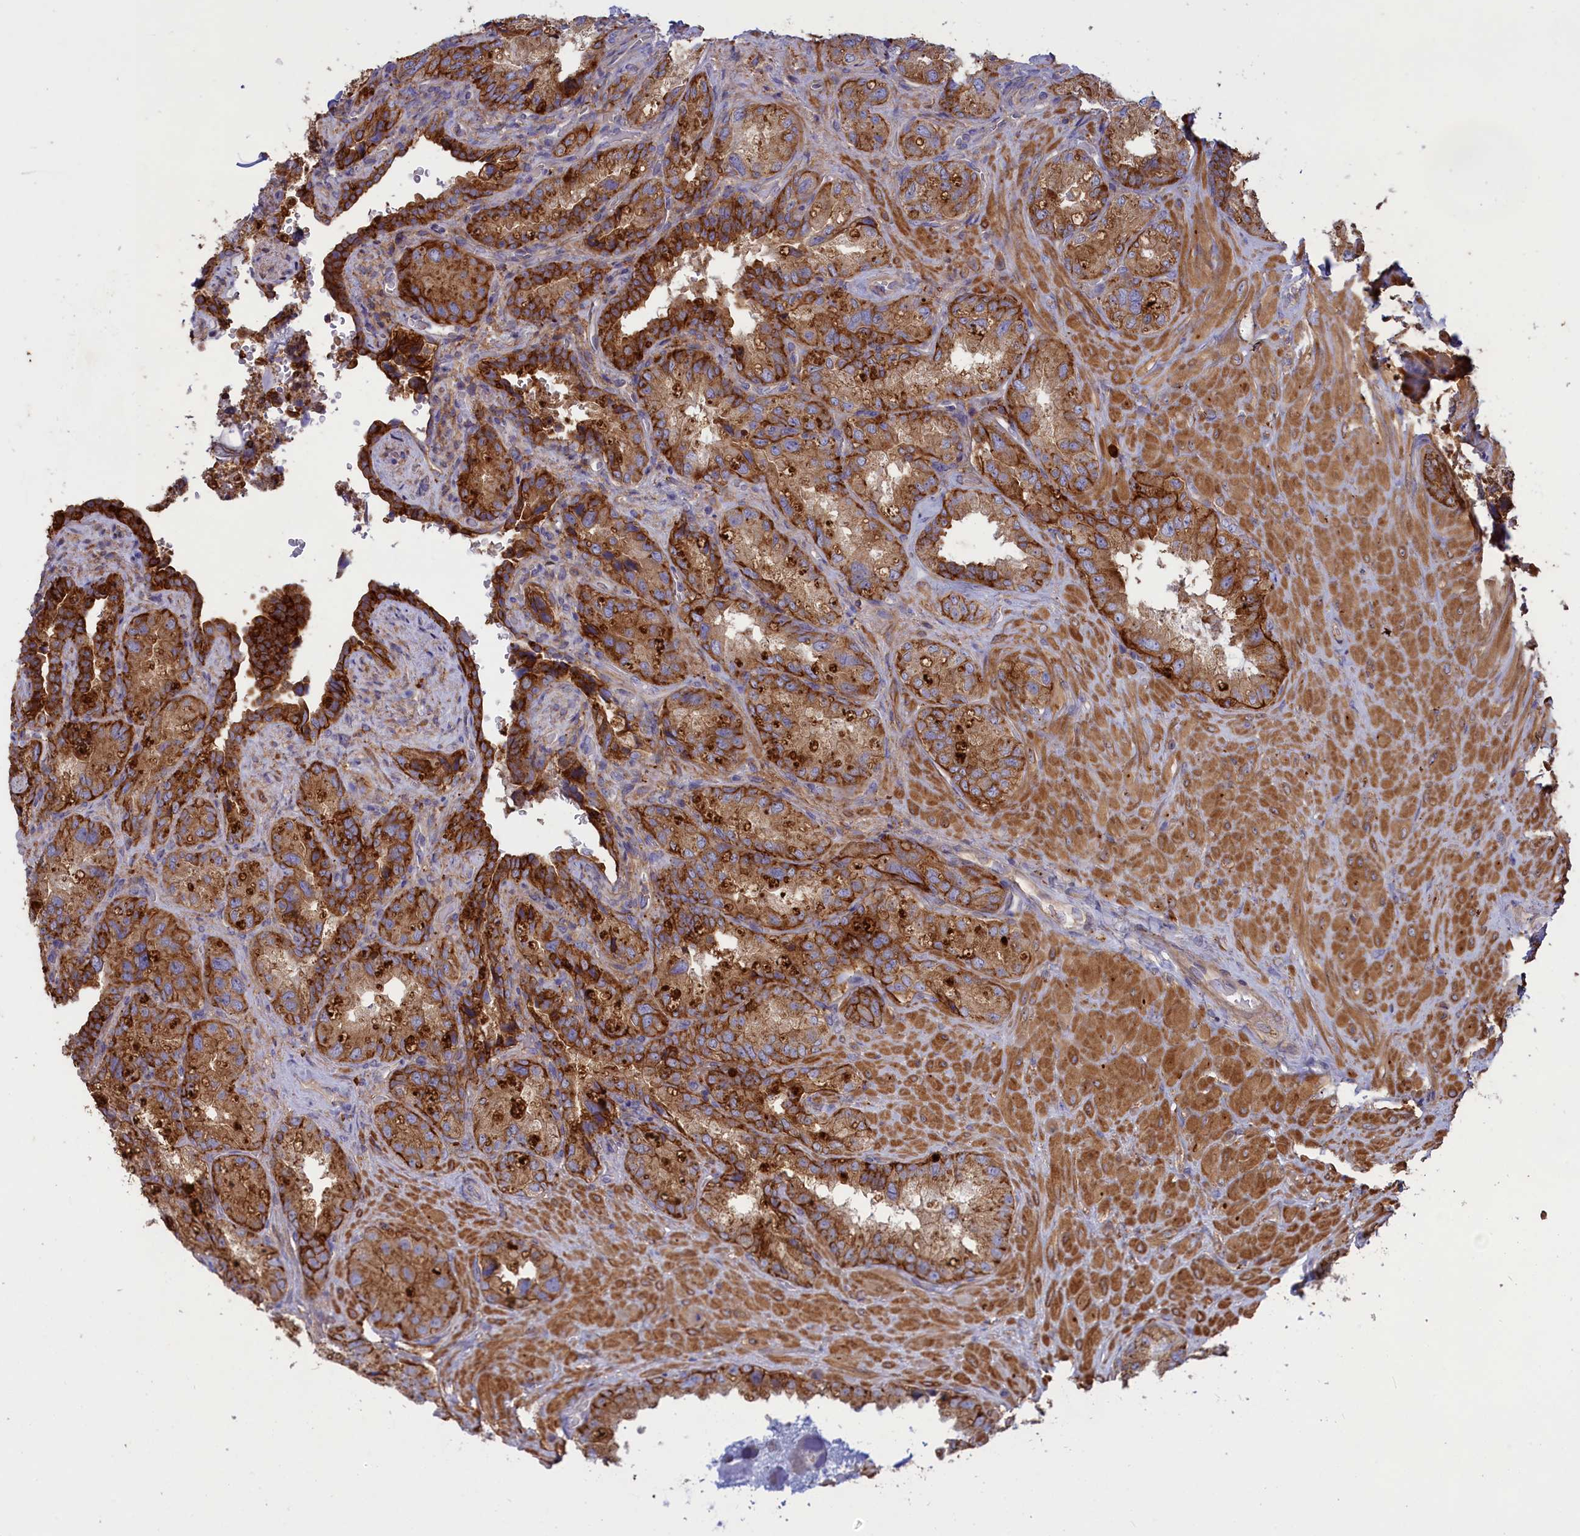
{"staining": {"intensity": "strong", "quantity": ">75%", "location": "cytoplasmic/membranous"}, "tissue": "seminal vesicle", "cell_type": "Glandular cells", "image_type": "normal", "snomed": [{"axis": "morphology", "description": "Normal tissue, NOS"}, {"axis": "topography", "description": "Seminal veicle"}, {"axis": "topography", "description": "Peripheral nerve tissue"}], "caption": "IHC image of unremarkable seminal vesicle: seminal vesicle stained using IHC displays high levels of strong protein expression localized specifically in the cytoplasmic/membranous of glandular cells, appearing as a cytoplasmic/membranous brown color.", "gene": "SCAMP4", "patient": {"sex": "male", "age": 67}}